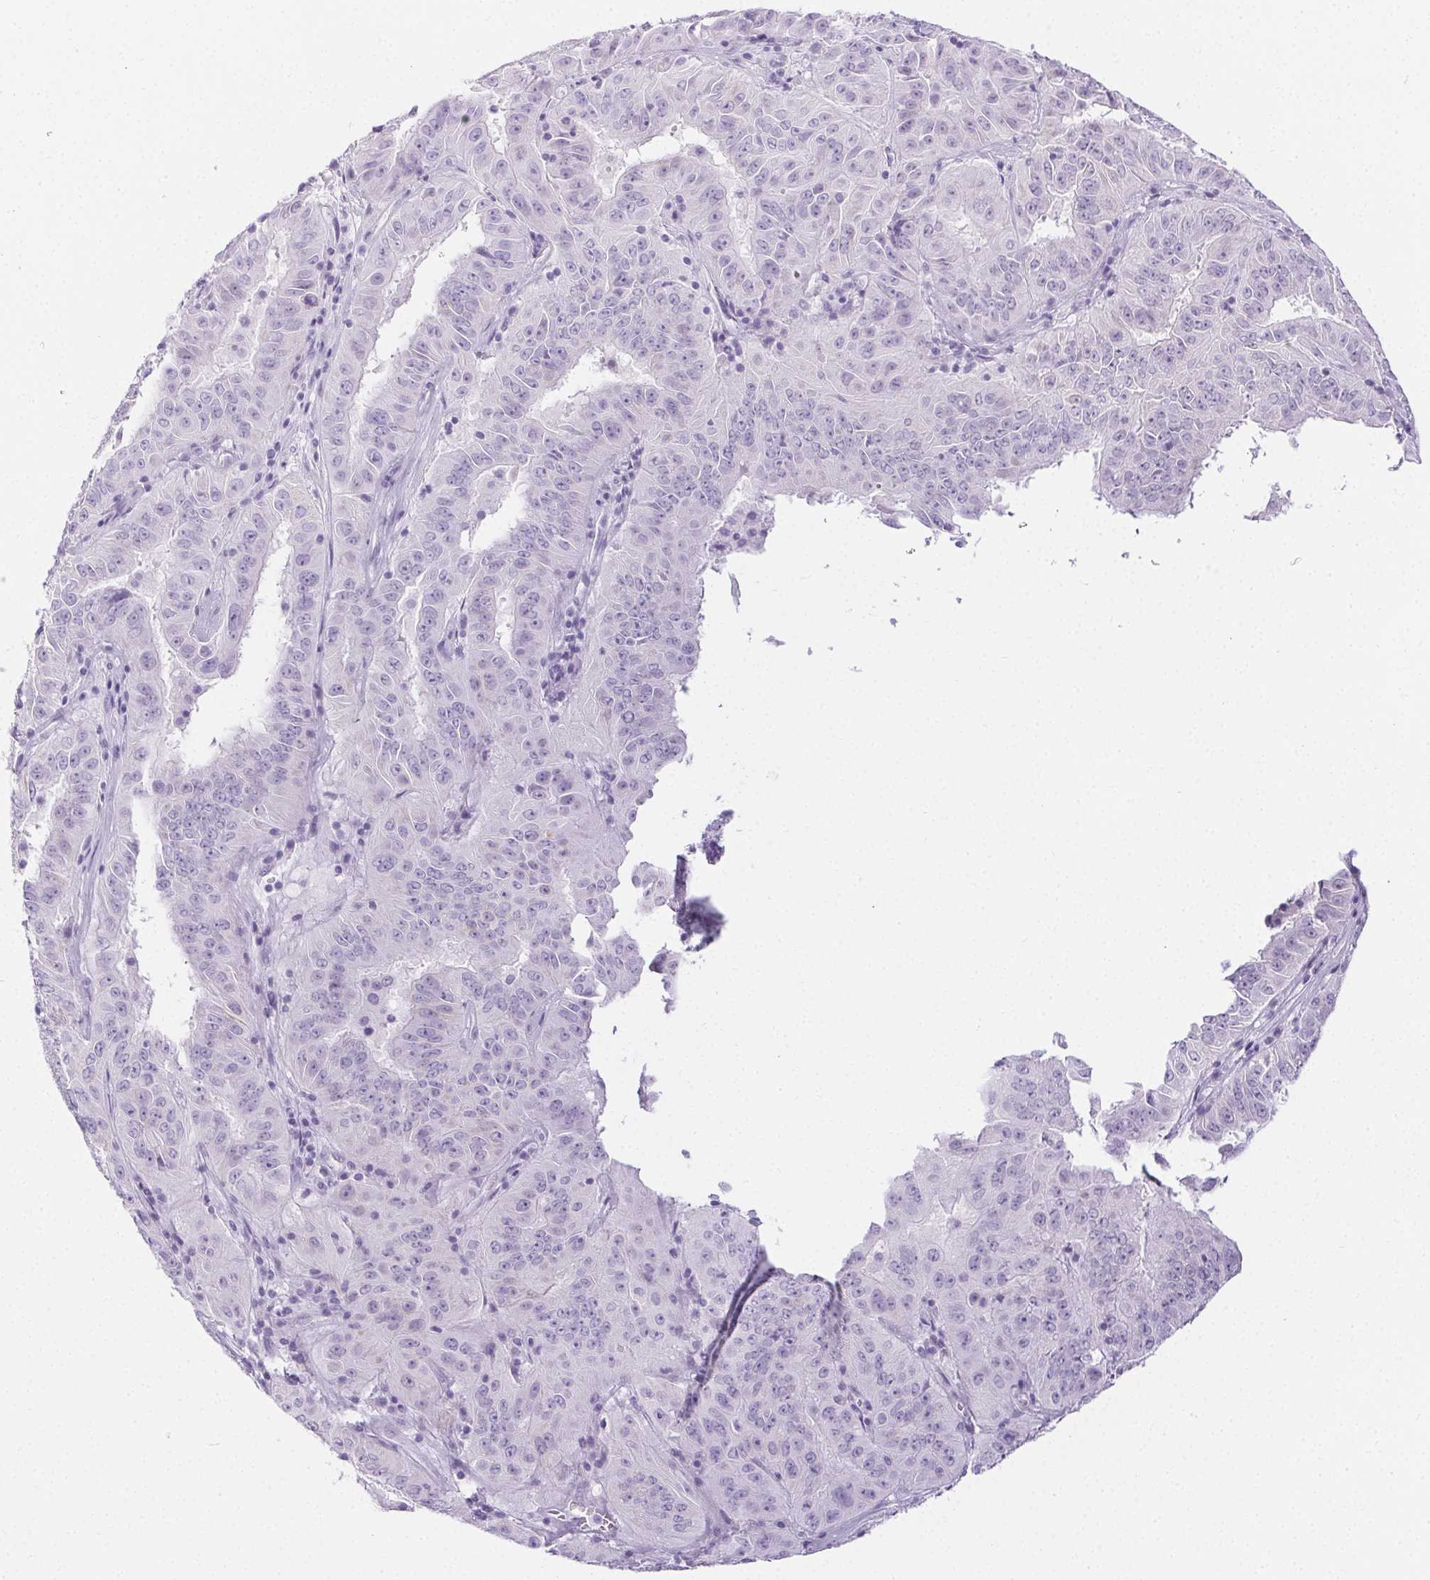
{"staining": {"intensity": "negative", "quantity": "none", "location": "none"}, "tissue": "pancreatic cancer", "cell_type": "Tumor cells", "image_type": "cancer", "snomed": [{"axis": "morphology", "description": "Adenocarcinoma, NOS"}, {"axis": "topography", "description": "Pancreas"}], "caption": "IHC of adenocarcinoma (pancreatic) reveals no expression in tumor cells.", "gene": "PI3", "patient": {"sex": "male", "age": 63}}